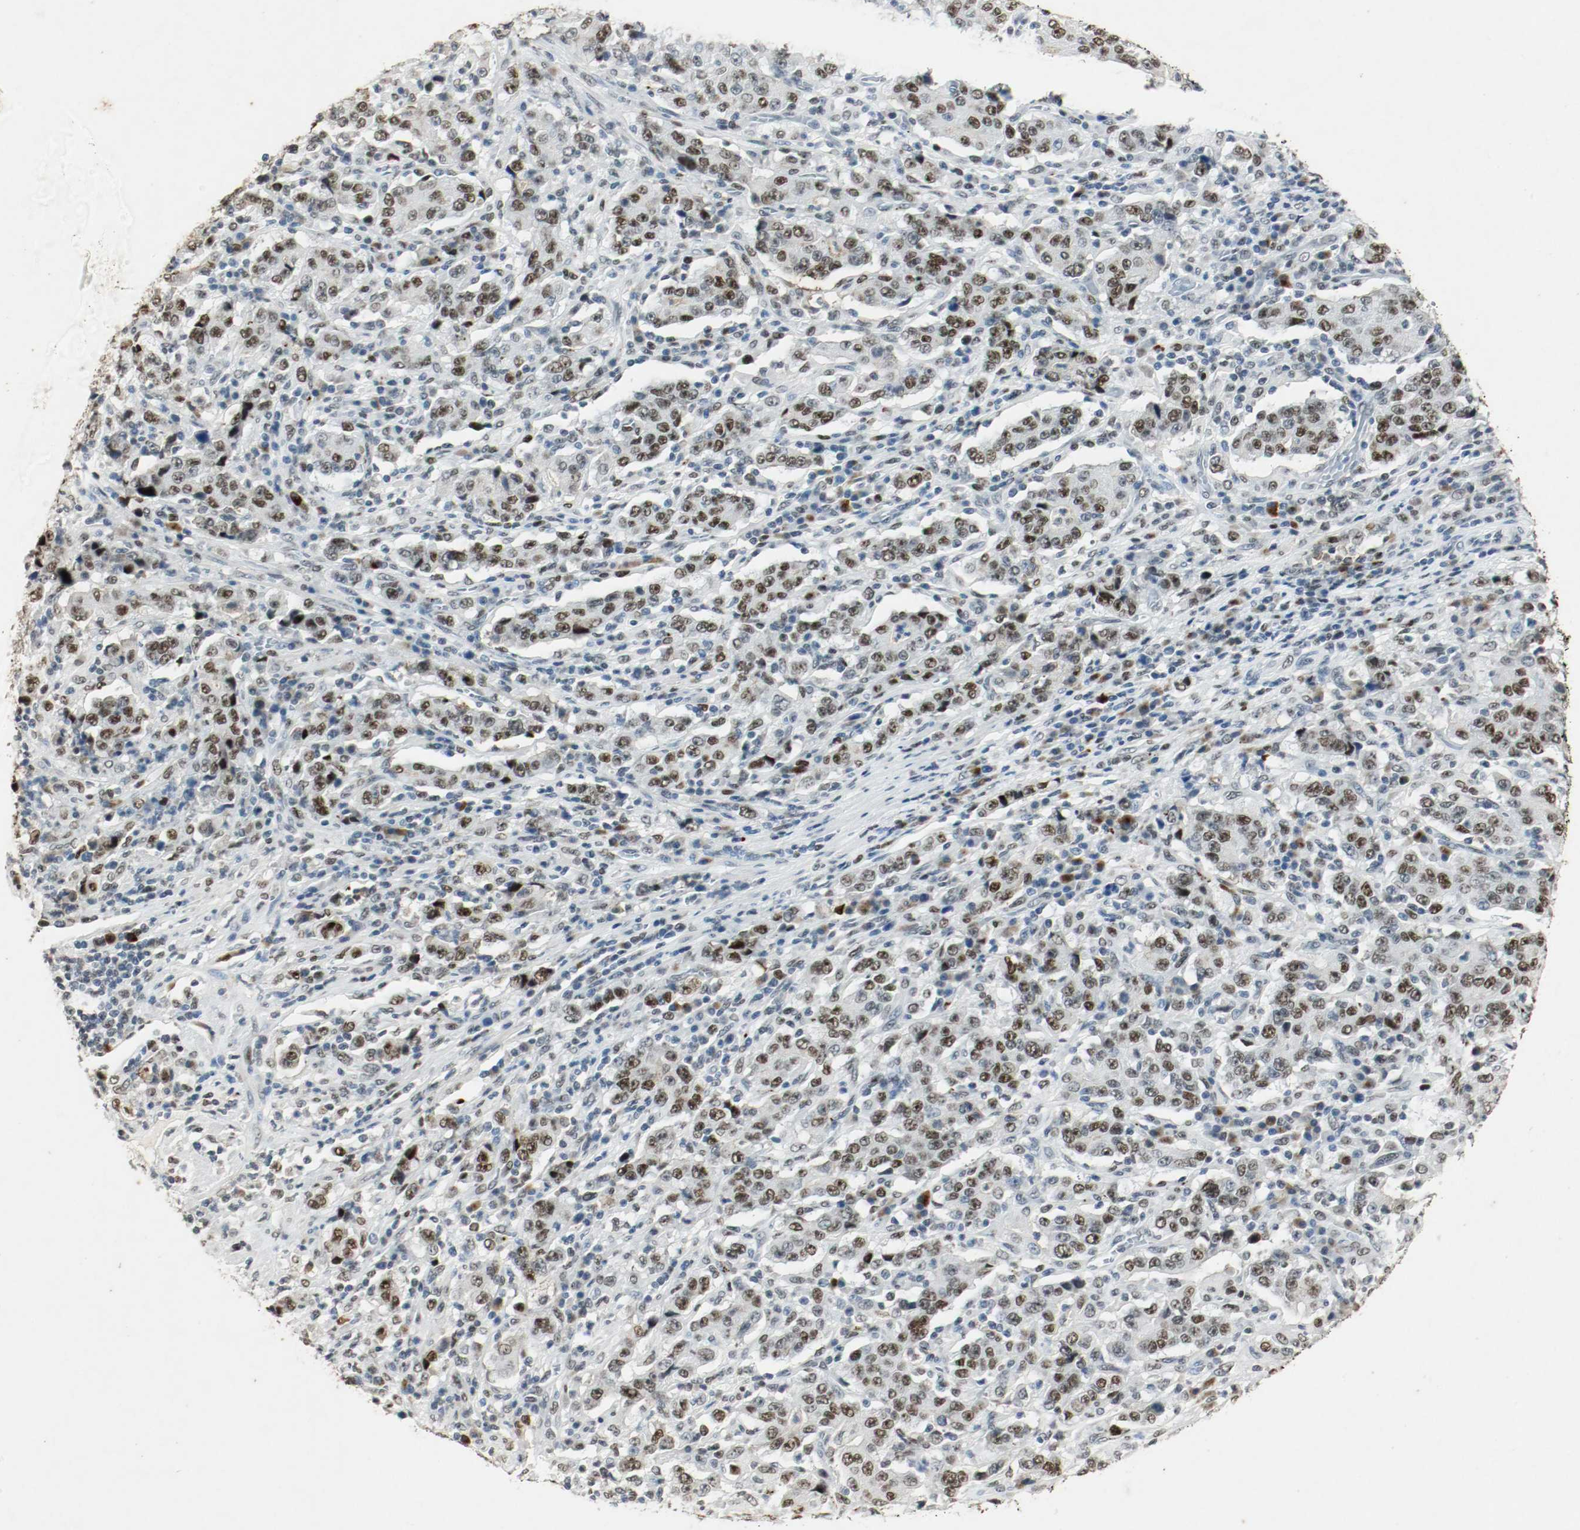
{"staining": {"intensity": "strong", "quantity": ">75%", "location": "nuclear"}, "tissue": "stomach cancer", "cell_type": "Tumor cells", "image_type": "cancer", "snomed": [{"axis": "morphology", "description": "Normal tissue, NOS"}, {"axis": "morphology", "description": "Adenocarcinoma, NOS"}, {"axis": "topography", "description": "Stomach, upper"}, {"axis": "topography", "description": "Stomach"}], "caption": "Protein expression analysis of stomach cancer displays strong nuclear positivity in about >75% of tumor cells.", "gene": "DNMT1", "patient": {"sex": "male", "age": 59}}